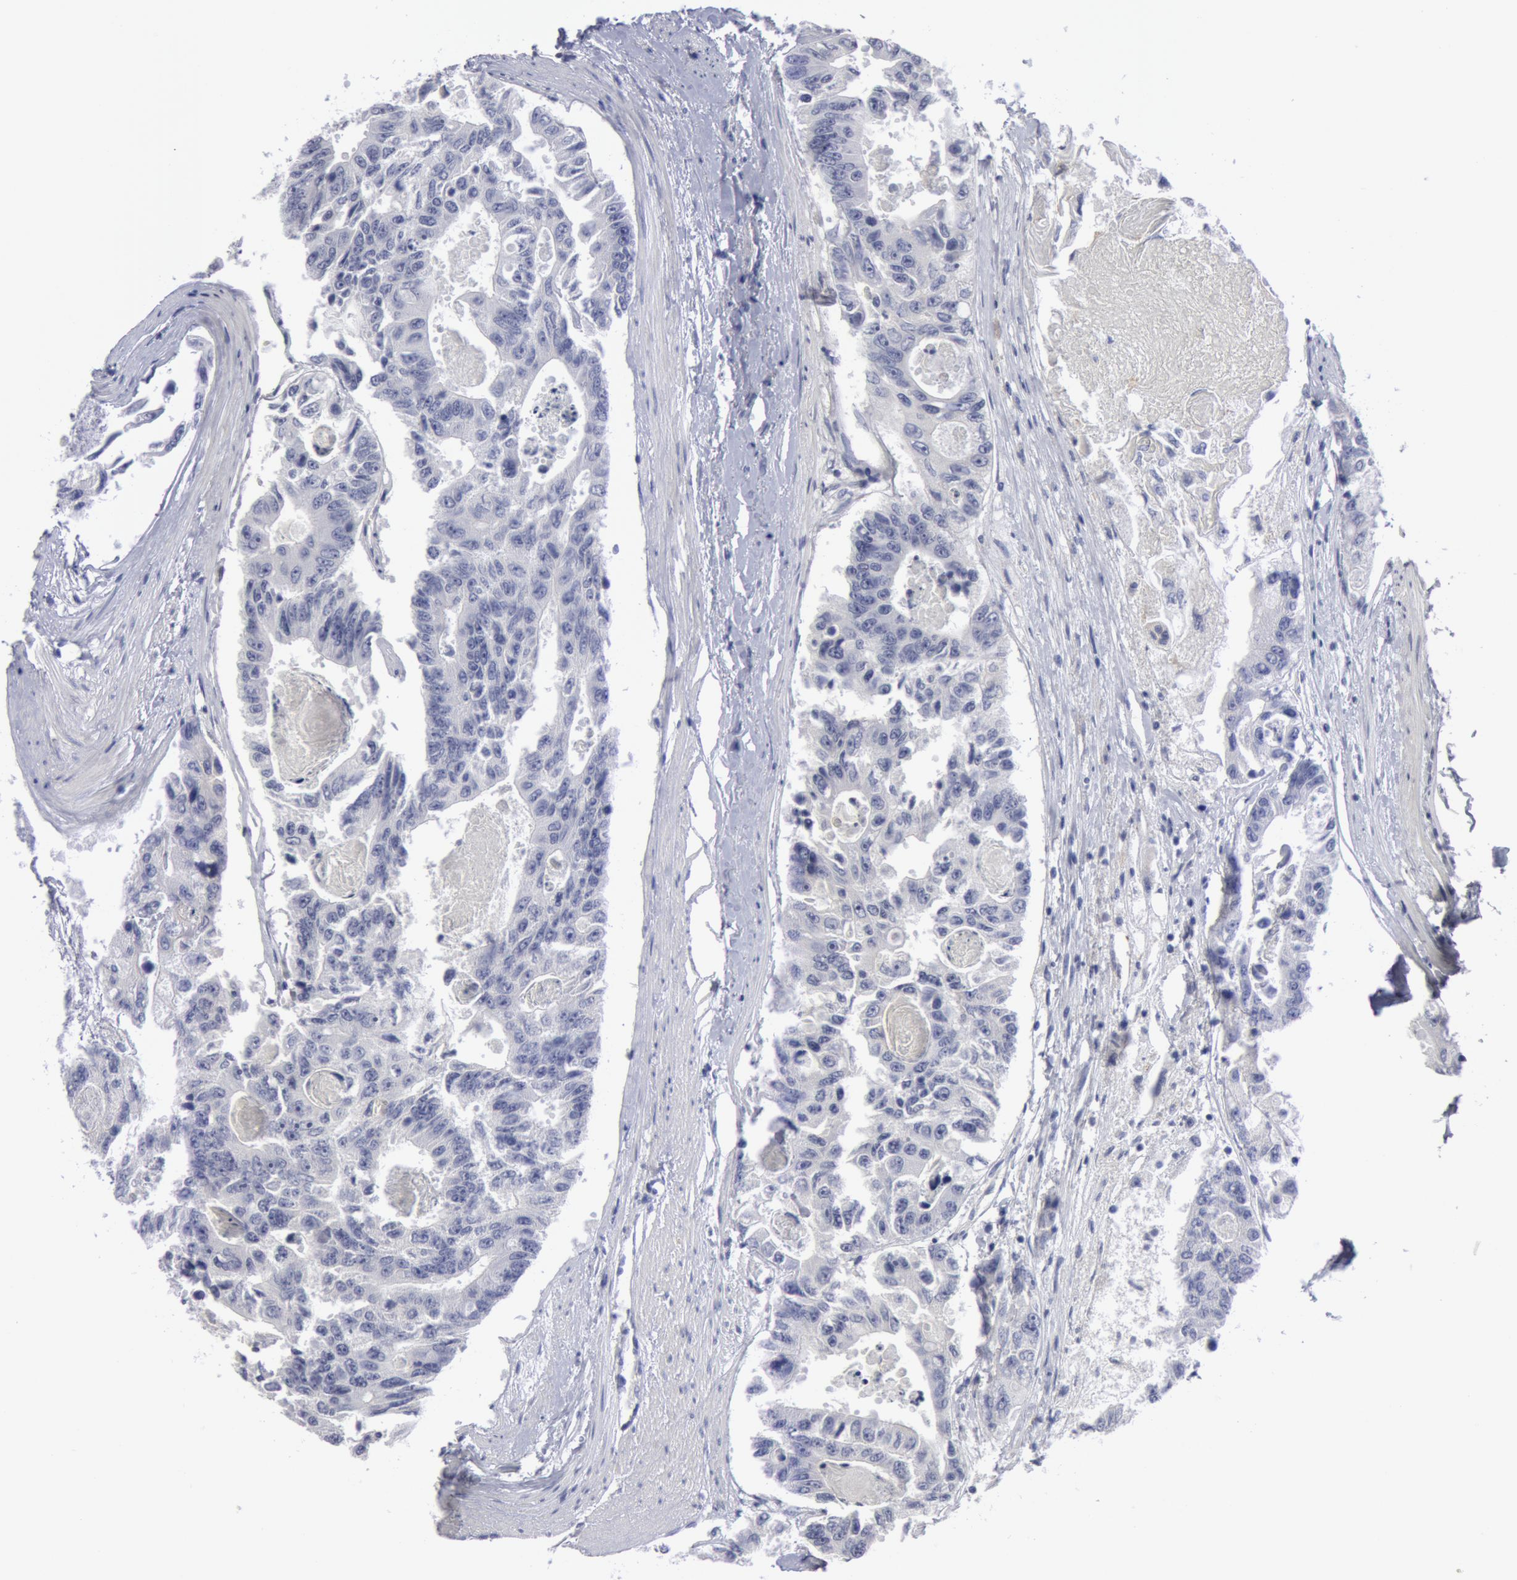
{"staining": {"intensity": "negative", "quantity": "none", "location": "none"}, "tissue": "colorectal cancer", "cell_type": "Tumor cells", "image_type": "cancer", "snomed": [{"axis": "morphology", "description": "Adenocarcinoma, NOS"}, {"axis": "topography", "description": "Colon"}], "caption": "IHC image of colorectal cancer stained for a protein (brown), which reveals no staining in tumor cells. Brightfield microscopy of IHC stained with DAB (3,3'-diaminobenzidine) (brown) and hematoxylin (blue), captured at high magnification.", "gene": "SMC1B", "patient": {"sex": "female", "age": 86}}